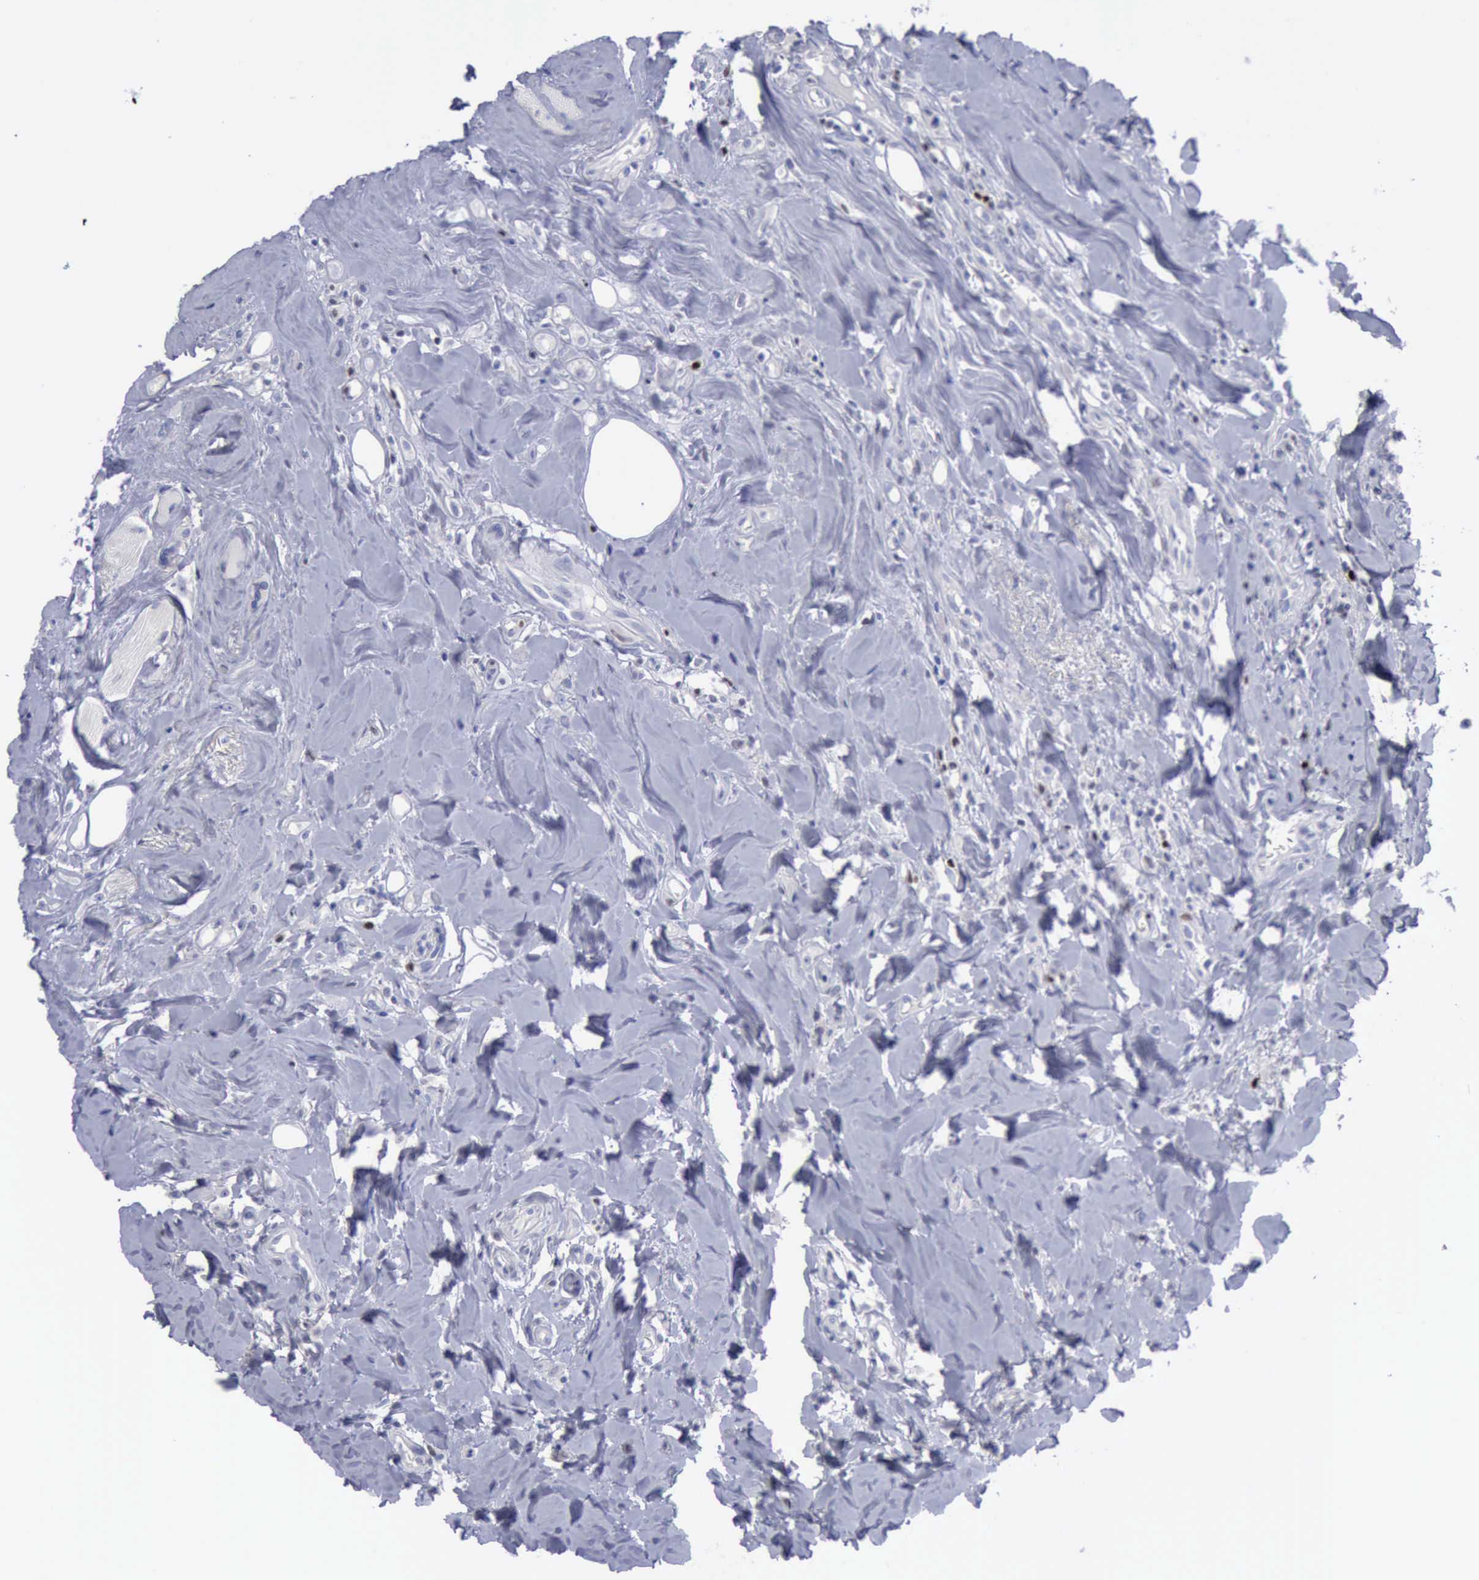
{"staining": {"intensity": "negative", "quantity": "none", "location": "none"}, "tissue": "head and neck cancer", "cell_type": "Tumor cells", "image_type": "cancer", "snomed": [{"axis": "morphology", "description": "Squamous cell carcinoma, NOS"}, {"axis": "topography", "description": "Oral tissue"}, {"axis": "topography", "description": "Head-Neck"}], "caption": "DAB immunohistochemical staining of head and neck cancer reveals no significant staining in tumor cells. The staining is performed using DAB (3,3'-diaminobenzidine) brown chromogen with nuclei counter-stained in using hematoxylin.", "gene": "SATB2", "patient": {"sex": "female", "age": 82}}